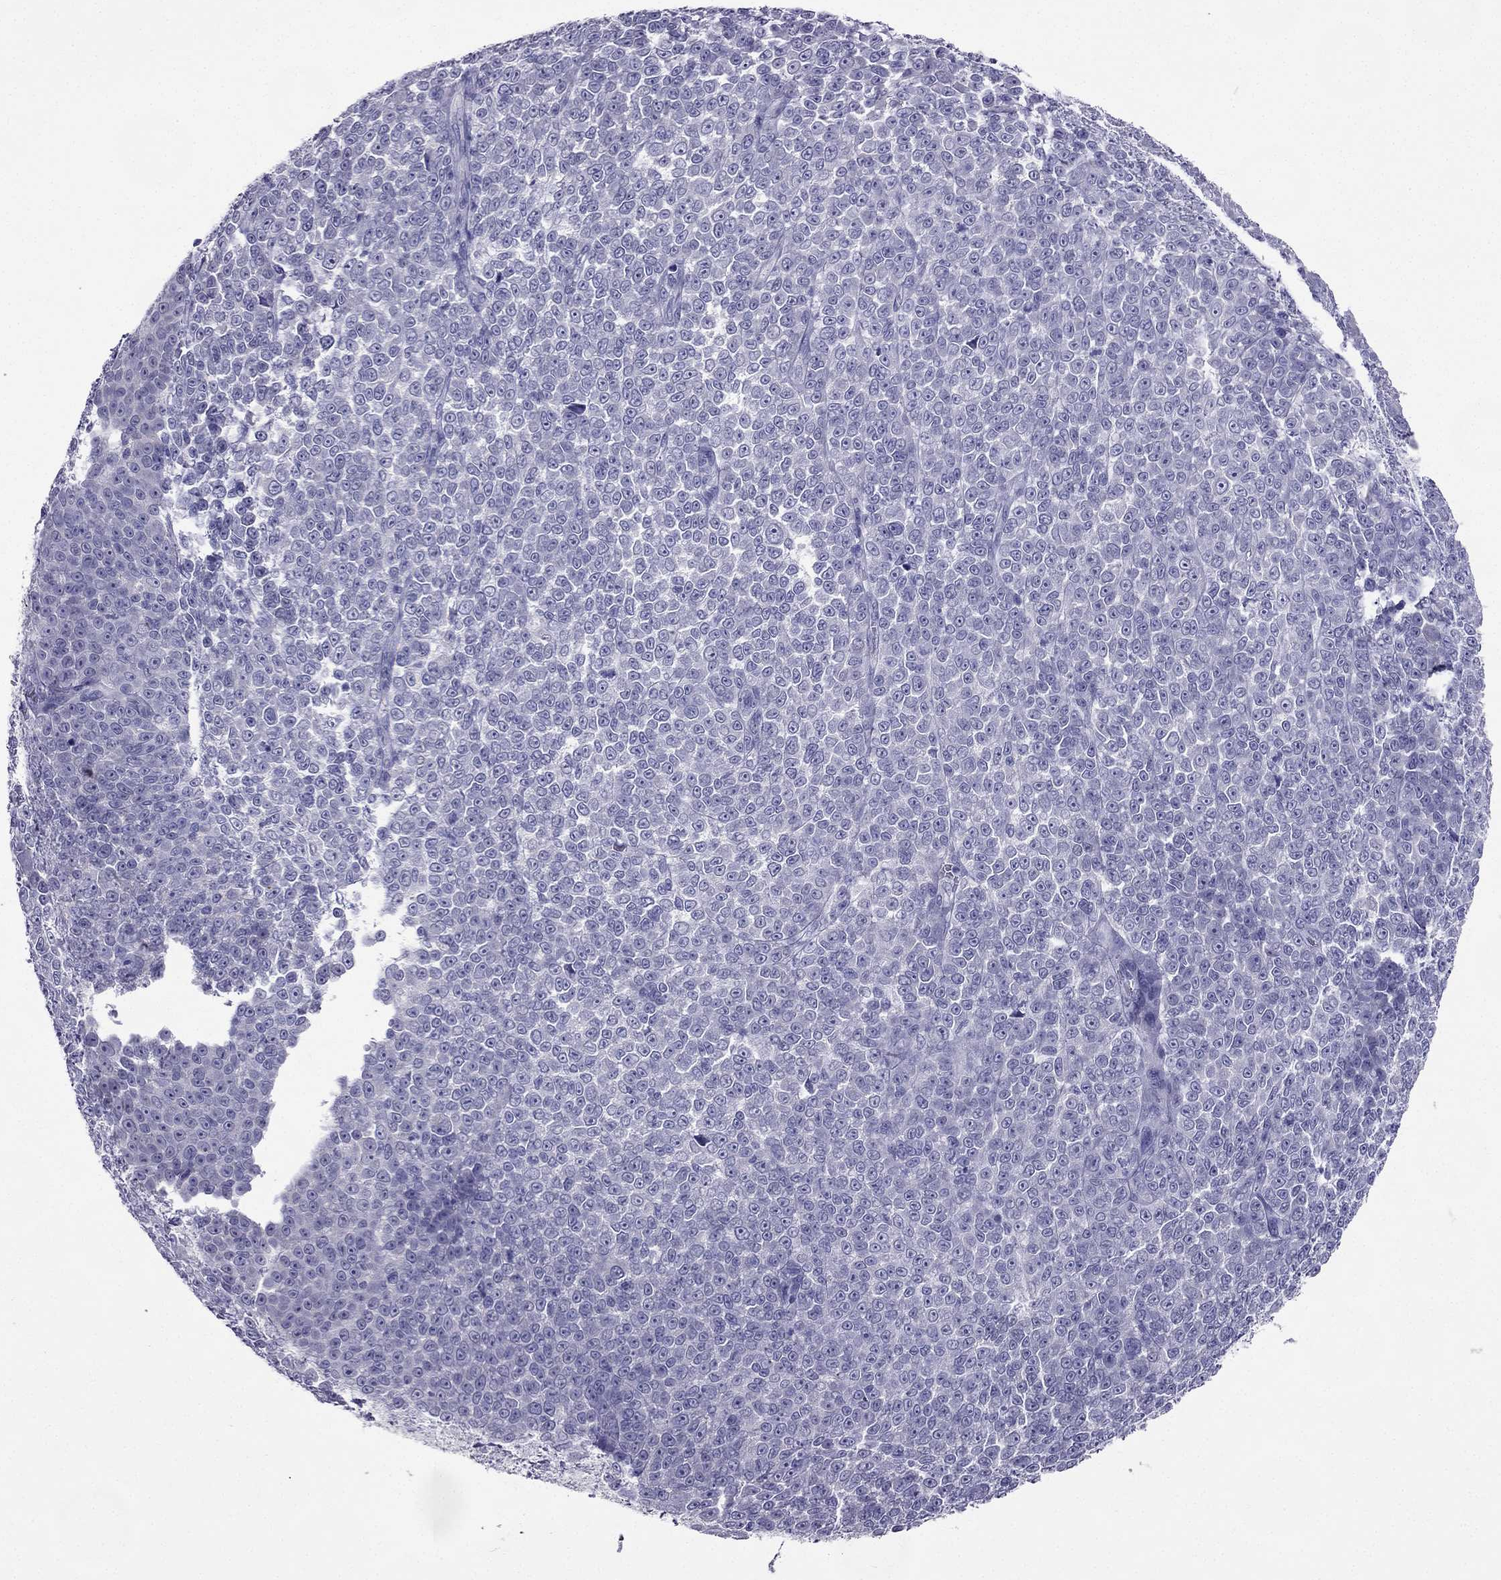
{"staining": {"intensity": "negative", "quantity": "none", "location": "none"}, "tissue": "melanoma", "cell_type": "Tumor cells", "image_type": "cancer", "snomed": [{"axis": "morphology", "description": "Malignant melanoma, NOS"}, {"axis": "topography", "description": "Skin"}], "caption": "Melanoma stained for a protein using immunohistochemistry reveals no expression tumor cells.", "gene": "ZNF541", "patient": {"sex": "female", "age": 95}}